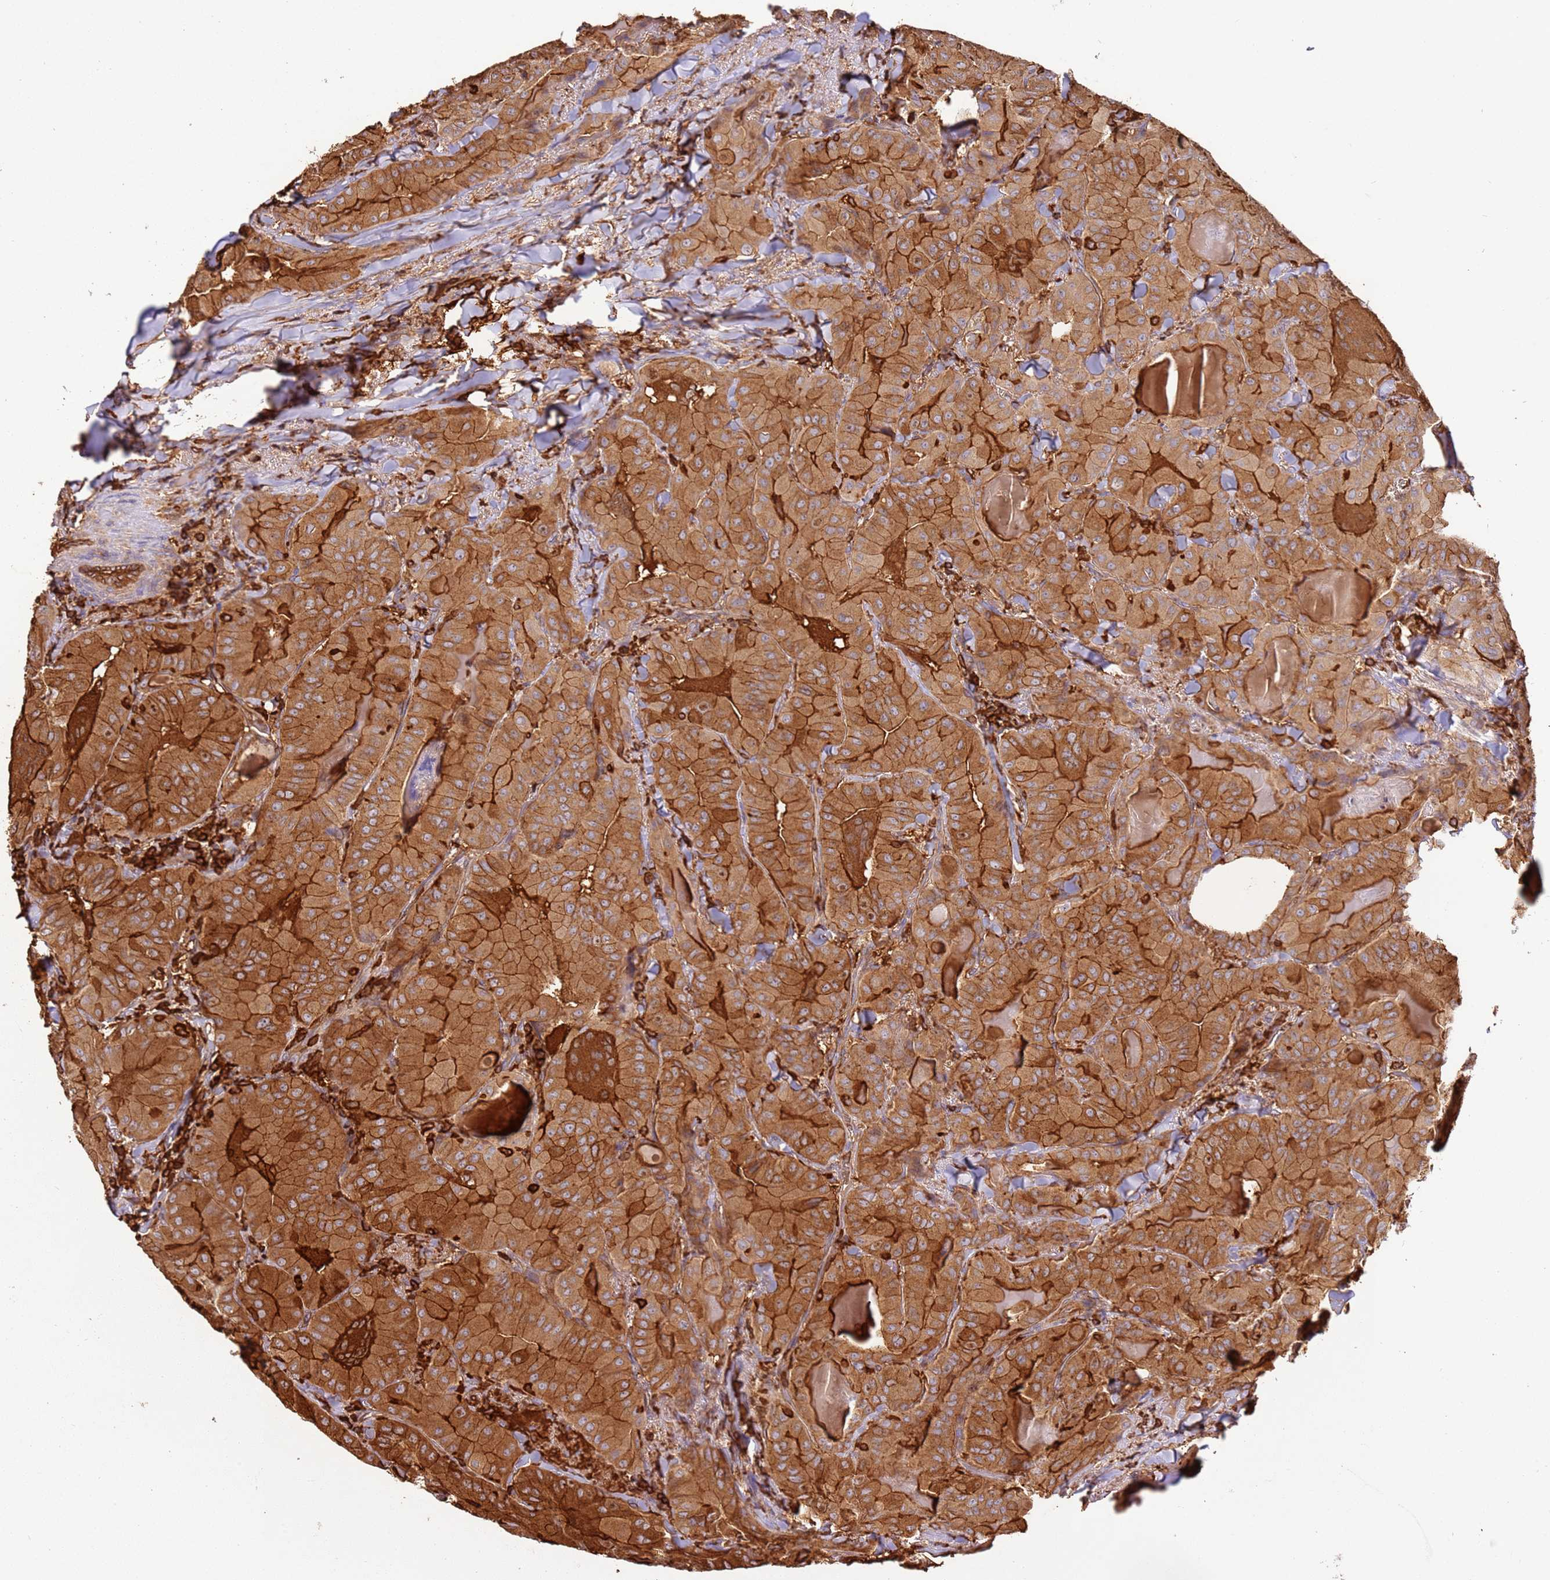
{"staining": {"intensity": "strong", "quantity": ">75%", "location": "cytoplasmic/membranous"}, "tissue": "thyroid cancer", "cell_type": "Tumor cells", "image_type": "cancer", "snomed": [{"axis": "morphology", "description": "Papillary adenocarcinoma, NOS"}, {"axis": "topography", "description": "Thyroid gland"}], "caption": "This histopathology image reveals immunohistochemistry staining of human thyroid papillary adenocarcinoma, with high strong cytoplasmic/membranous positivity in approximately >75% of tumor cells.", "gene": "OR6P1", "patient": {"sex": "female", "age": 68}}